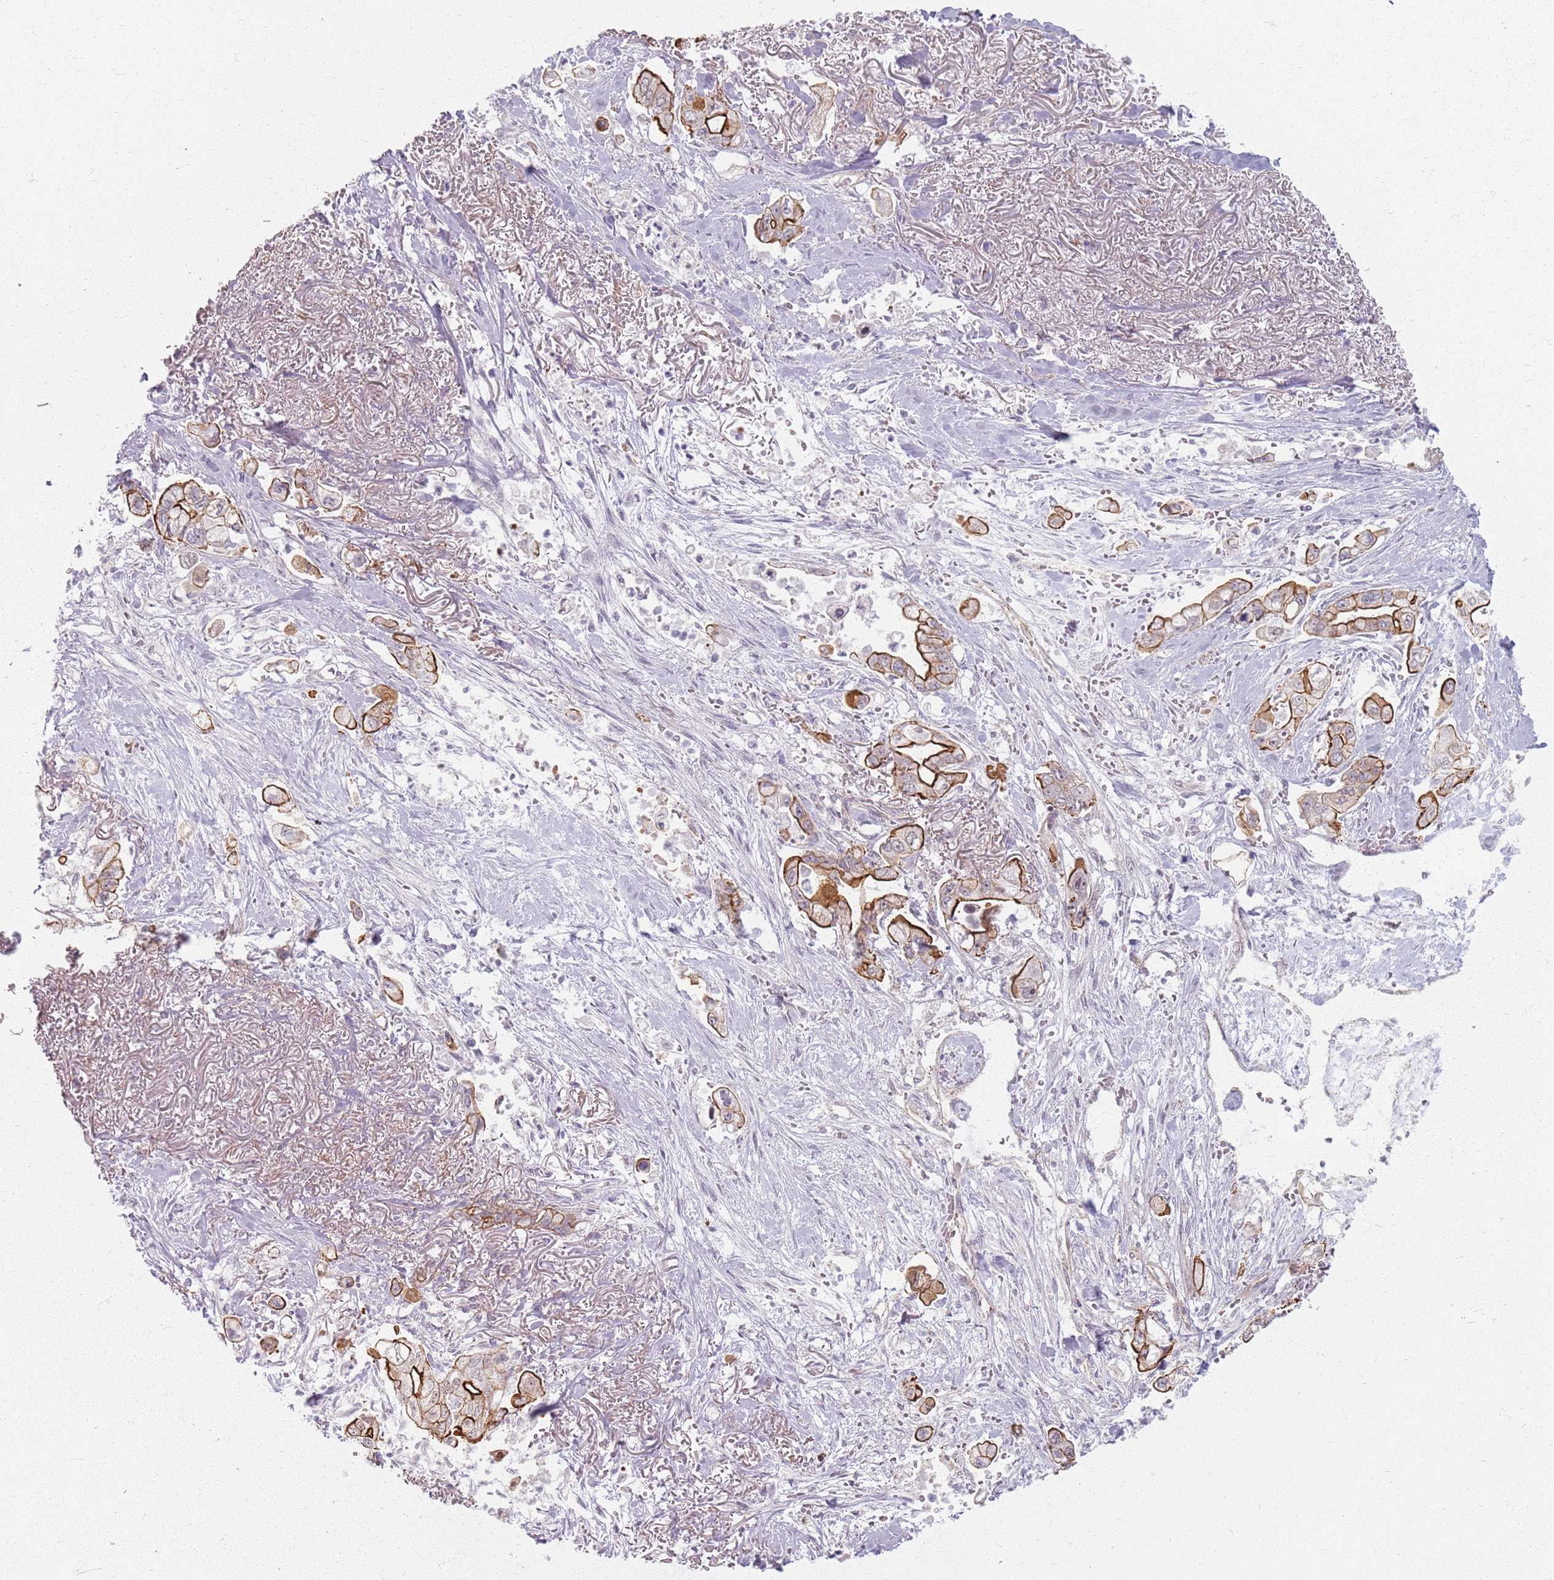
{"staining": {"intensity": "strong", "quantity": ">75%", "location": "cytoplasmic/membranous"}, "tissue": "stomach cancer", "cell_type": "Tumor cells", "image_type": "cancer", "snomed": [{"axis": "morphology", "description": "Adenocarcinoma, NOS"}, {"axis": "topography", "description": "Stomach"}], "caption": "An IHC image of neoplastic tissue is shown. Protein staining in brown shows strong cytoplasmic/membranous positivity in stomach cancer within tumor cells.", "gene": "KCNA5", "patient": {"sex": "male", "age": 62}}